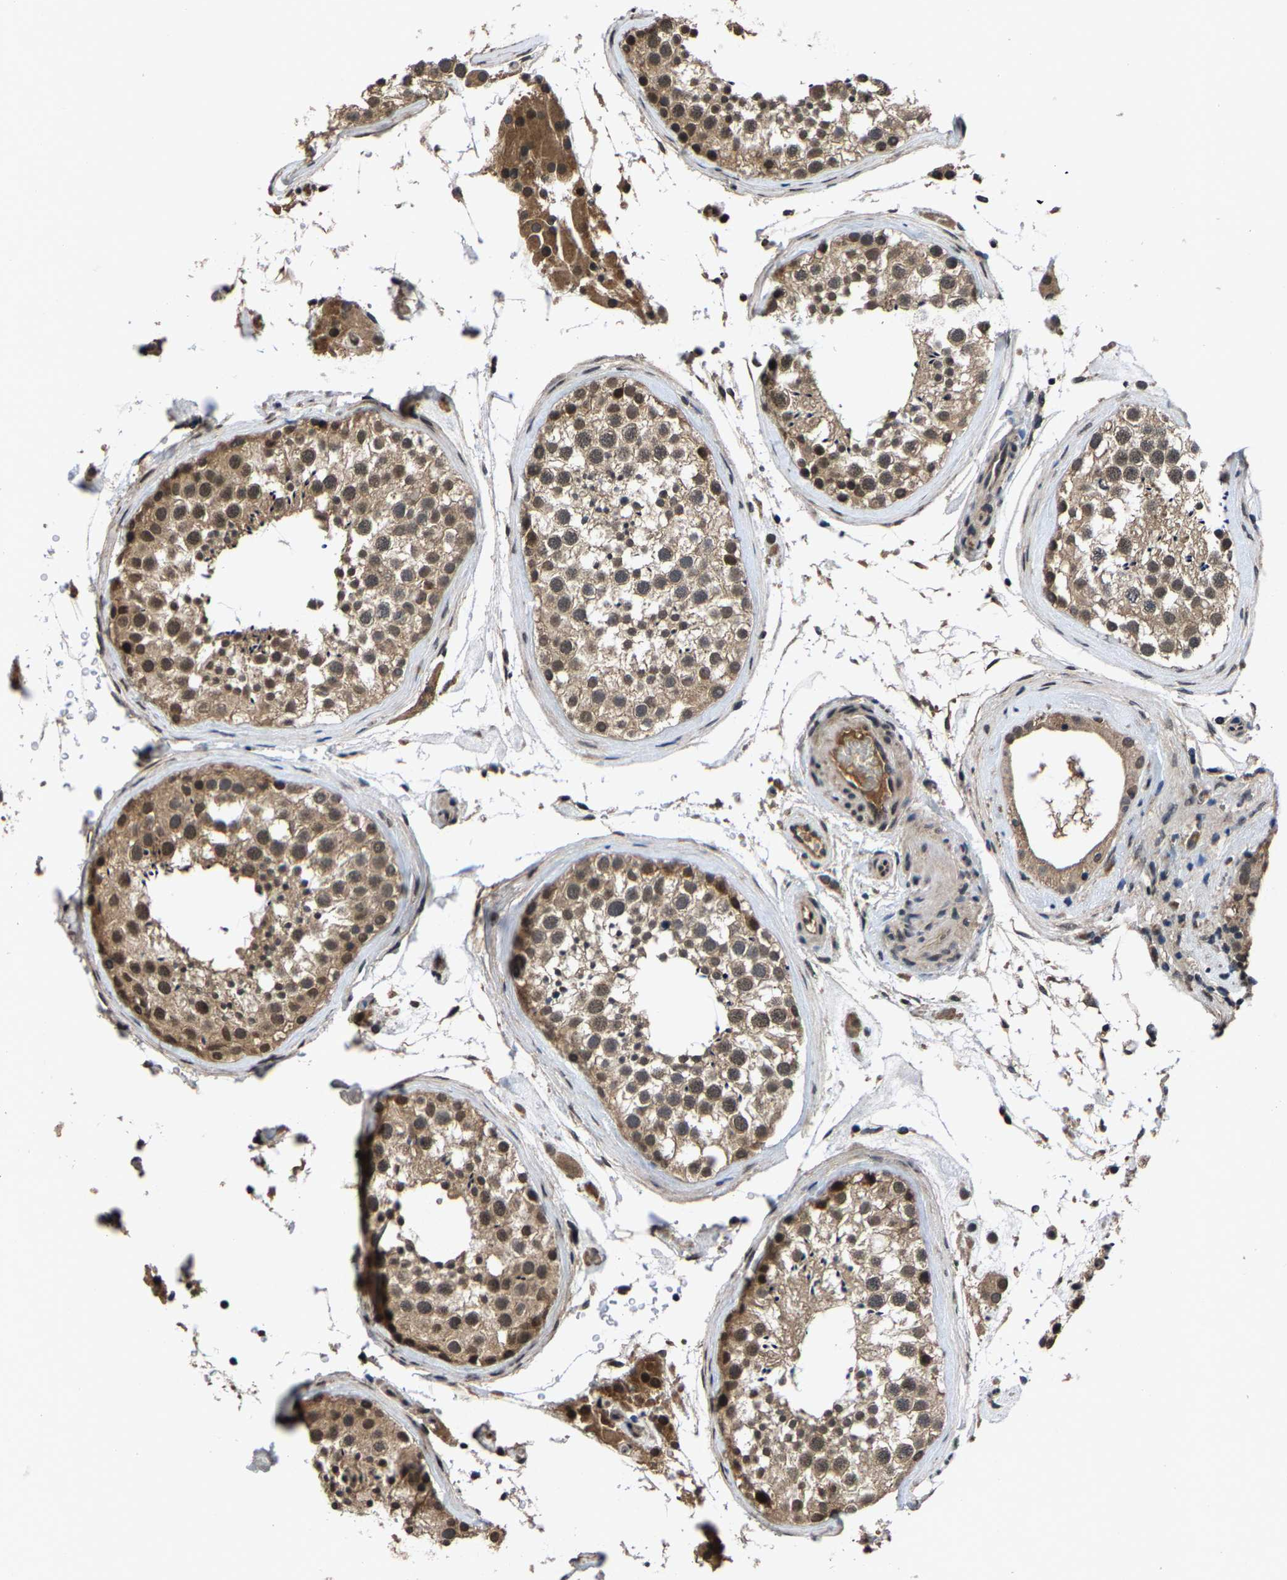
{"staining": {"intensity": "weak", "quantity": ">75%", "location": "cytoplasmic/membranous,nuclear"}, "tissue": "testis", "cell_type": "Cells in seminiferous ducts", "image_type": "normal", "snomed": [{"axis": "morphology", "description": "Normal tissue, NOS"}, {"axis": "topography", "description": "Testis"}], "caption": "A brown stain shows weak cytoplasmic/membranous,nuclear expression of a protein in cells in seminiferous ducts of unremarkable testis.", "gene": "HUWE1", "patient": {"sex": "male", "age": 46}}